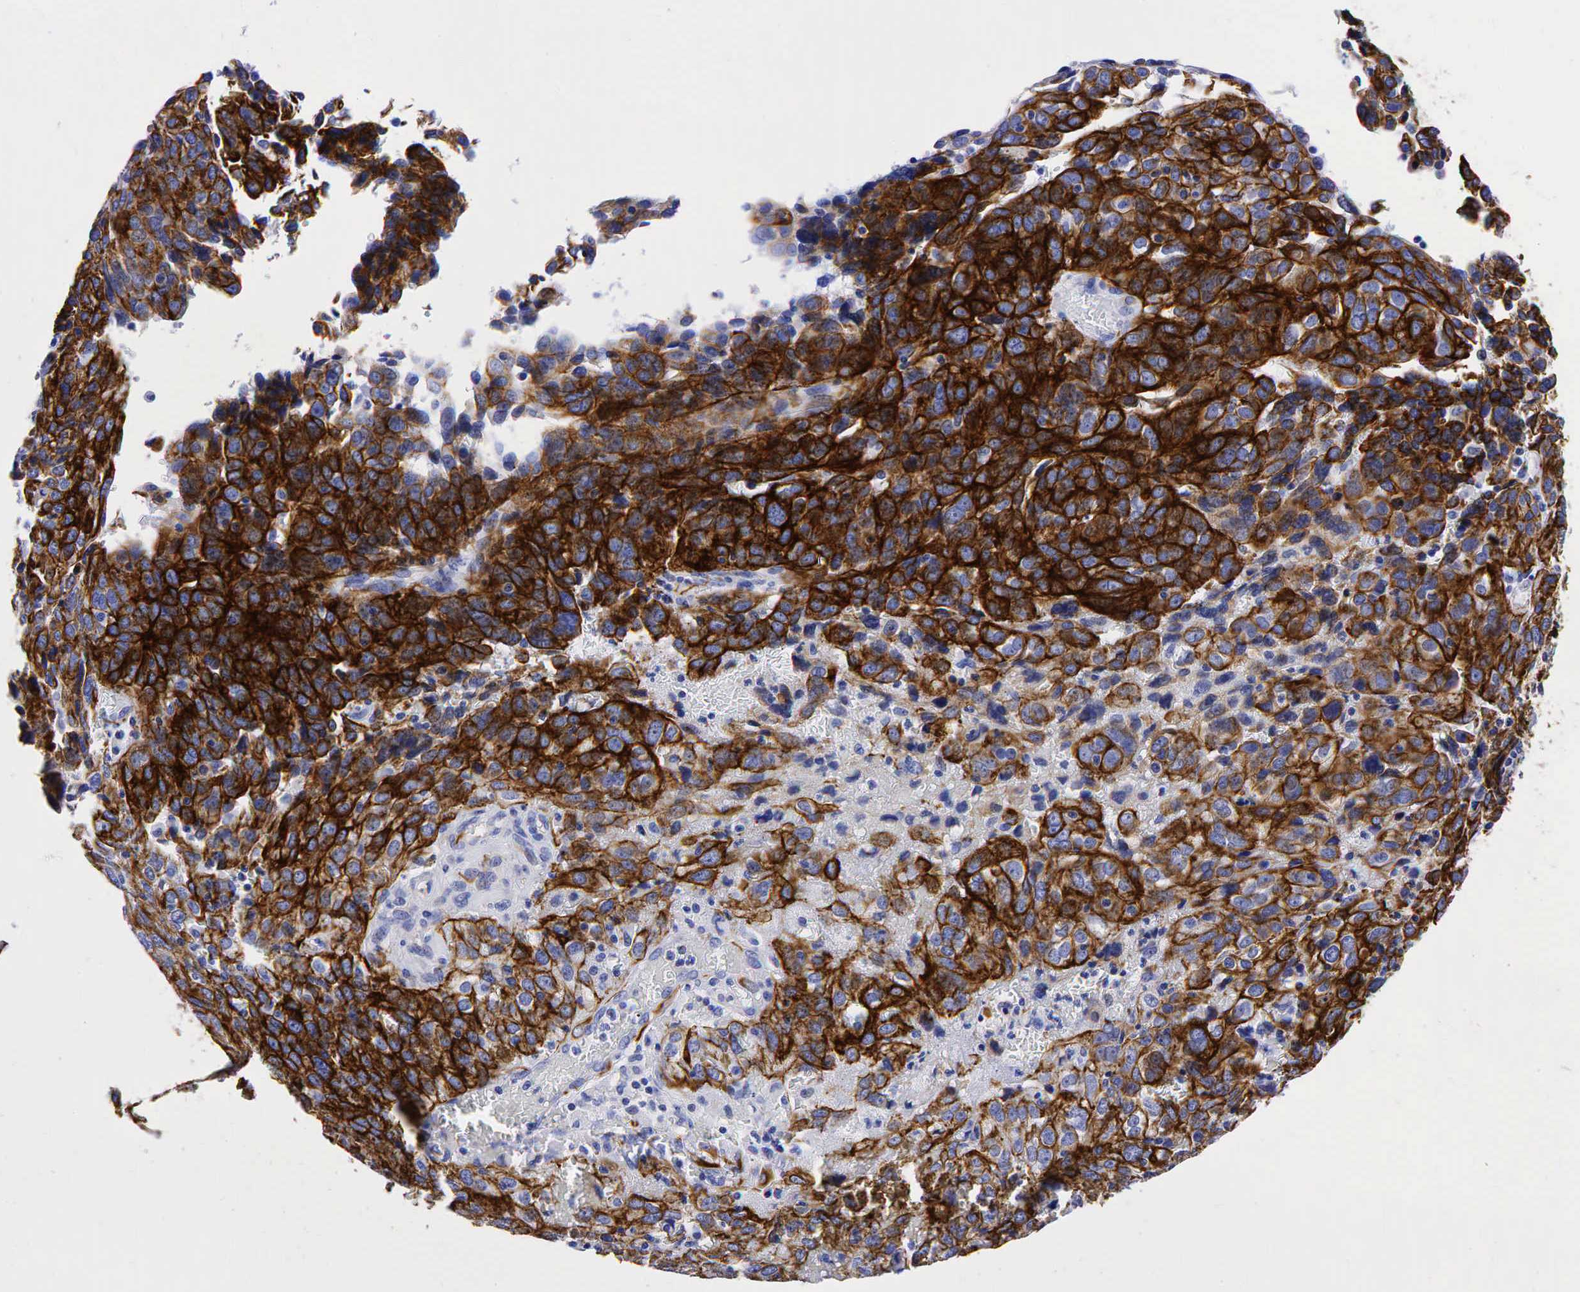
{"staining": {"intensity": "strong", "quantity": ">75%", "location": "cytoplasmic/membranous"}, "tissue": "ovarian cancer", "cell_type": "Tumor cells", "image_type": "cancer", "snomed": [{"axis": "morphology", "description": "Carcinoma, endometroid"}, {"axis": "topography", "description": "Ovary"}], "caption": "Immunohistochemistry (IHC) of human ovarian endometroid carcinoma exhibits high levels of strong cytoplasmic/membranous staining in approximately >75% of tumor cells.", "gene": "KRT18", "patient": {"sex": "female", "age": 75}}